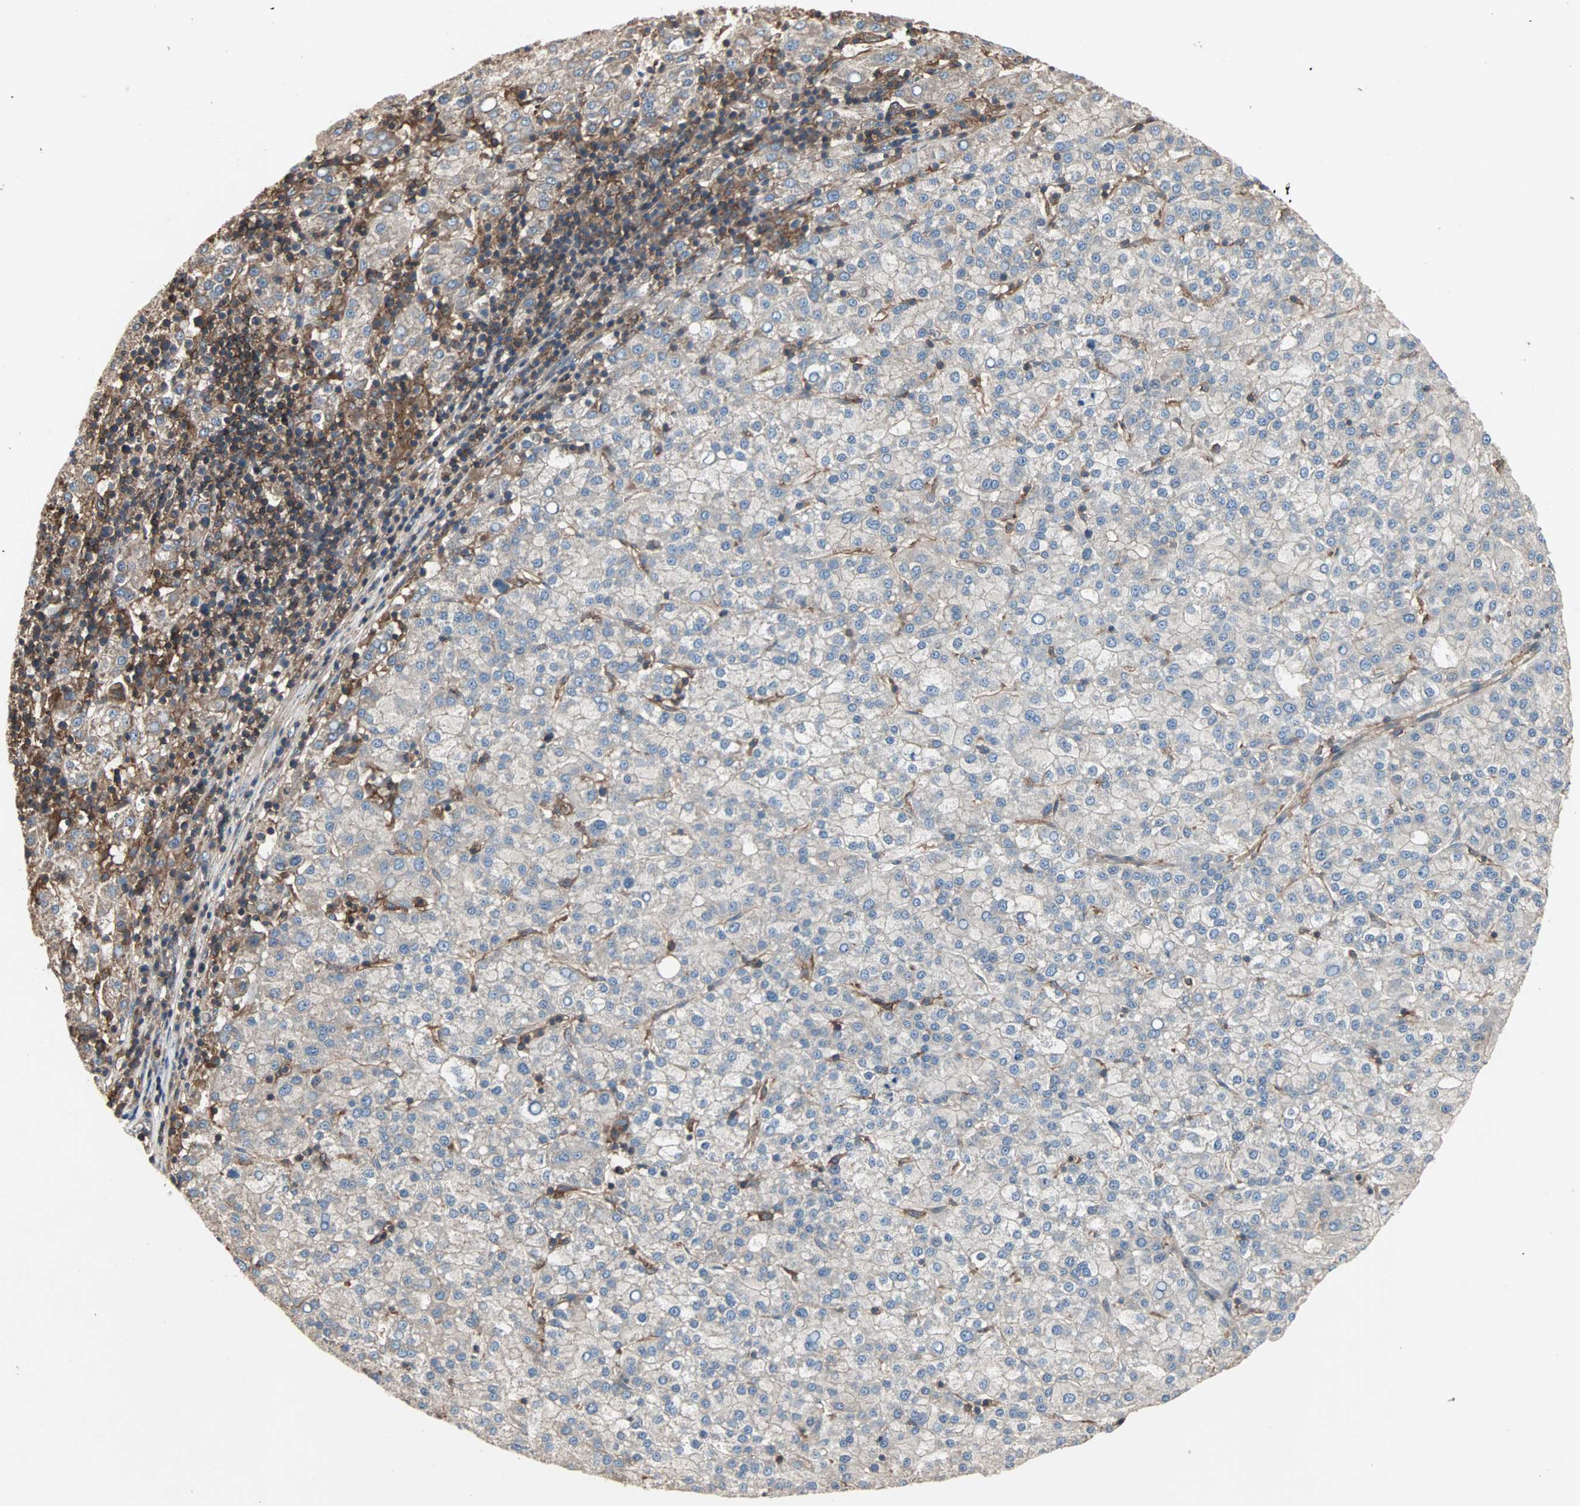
{"staining": {"intensity": "moderate", "quantity": ">75%", "location": "cytoplasmic/membranous"}, "tissue": "liver cancer", "cell_type": "Tumor cells", "image_type": "cancer", "snomed": [{"axis": "morphology", "description": "Carcinoma, Hepatocellular, NOS"}, {"axis": "topography", "description": "Liver"}], "caption": "A high-resolution image shows immunohistochemistry (IHC) staining of liver cancer, which demonstrates moderate cytoplasmic/membranous expression in about >75% of tumor cells. (DAB (3,3'-diaminobenzidine) IHC with brightfield microscopy, high magnification).", "gene": "GNAI2", "patient": {"sex": "female", "age": 58}}